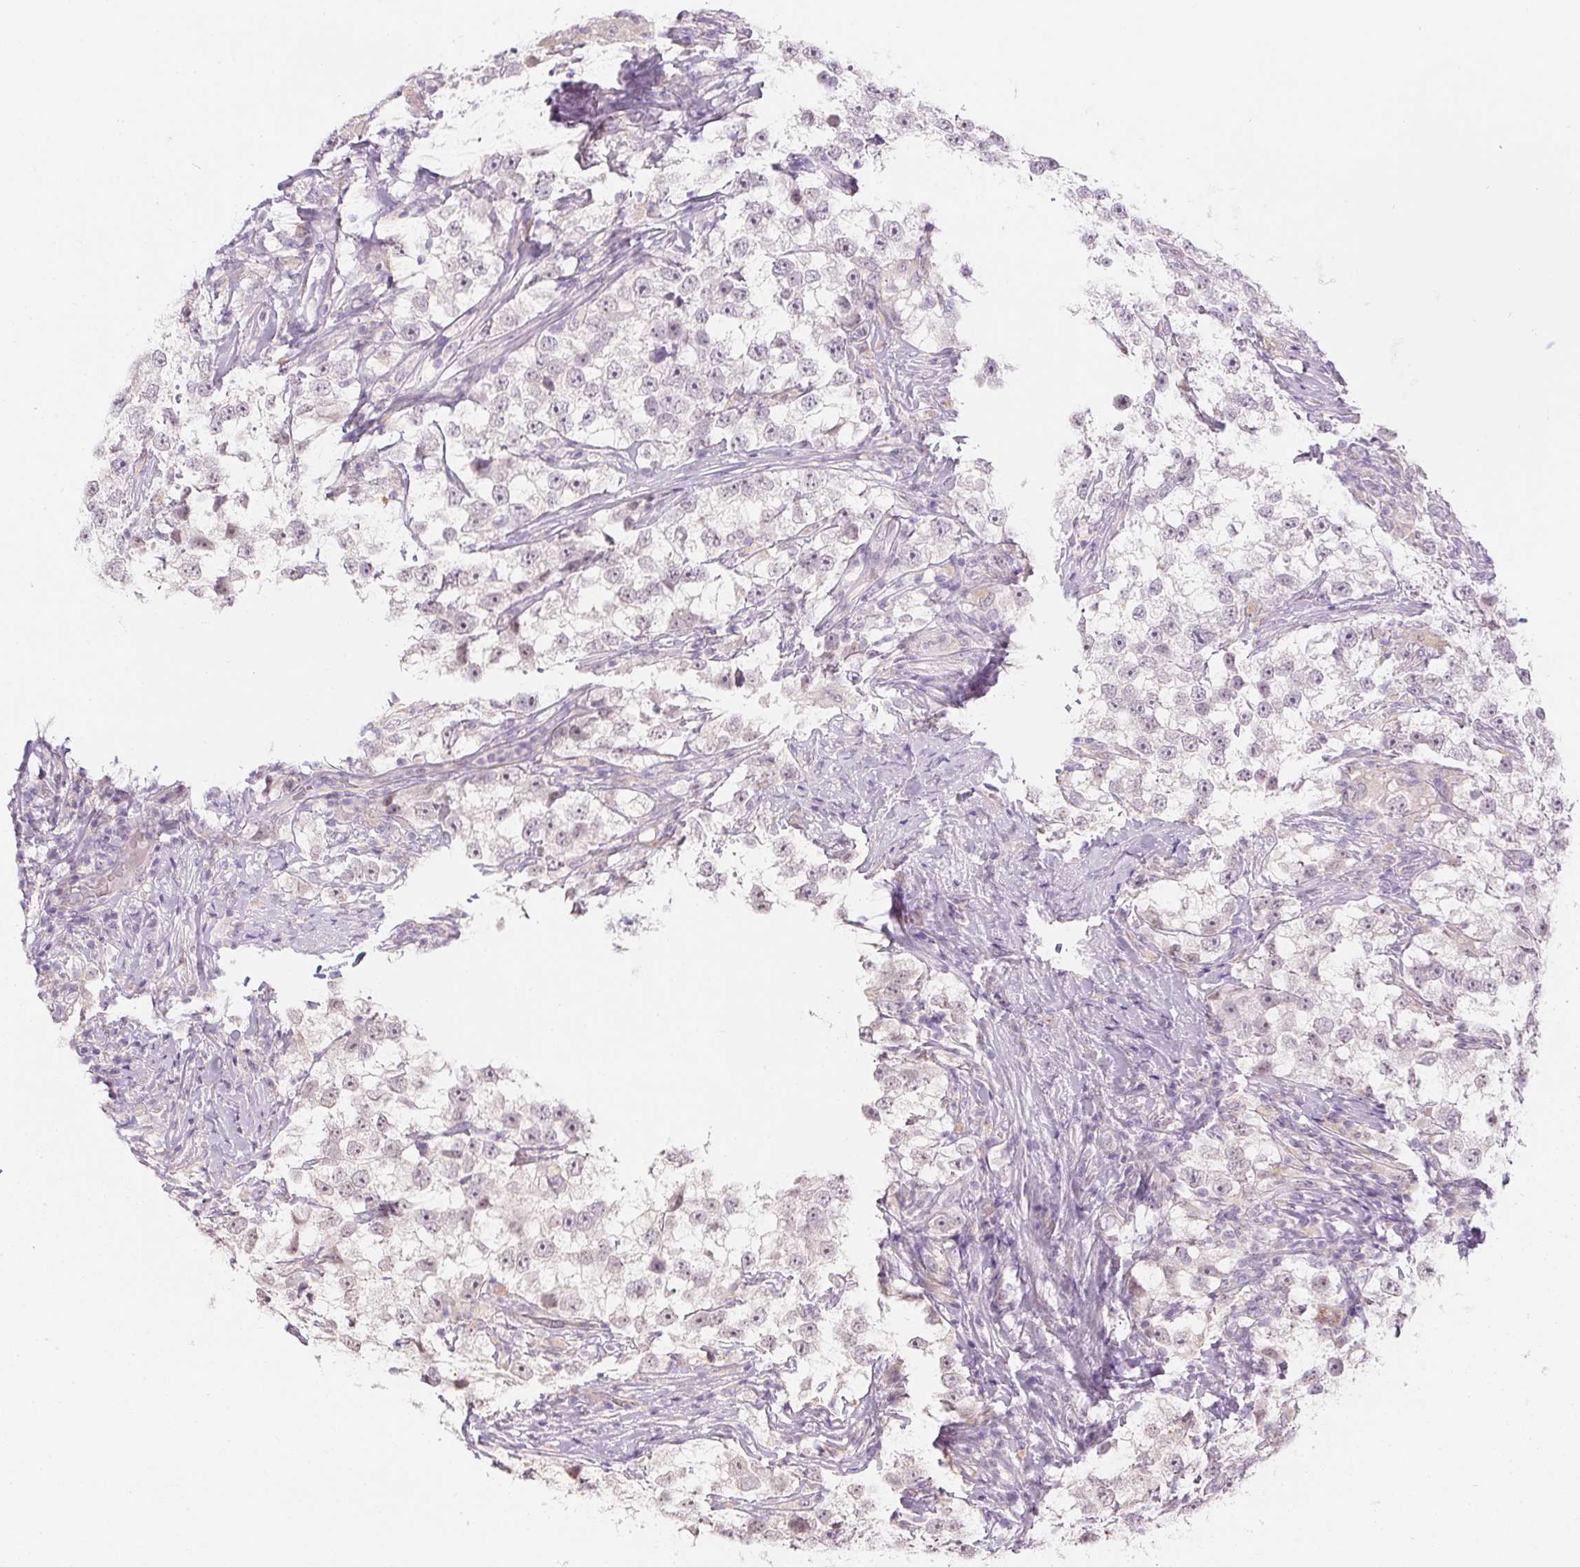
{"staining": {"intensity": "weak", "quantity": "<25%", "location": "nuclear"}, "tissue": "testis cancer", "cell_type": "Tumor cells", "image_type": "cancer", "snomed": [{"axis": "morphology", "description": "Seminoma, NOS"}, {"axis": "topography", "description": "Testis"}], "caption": "There is no significant expression in tumor cells of testis seminoma.", "gene": "CTCFL", "patient": {"sex": "male", "age": 46}}